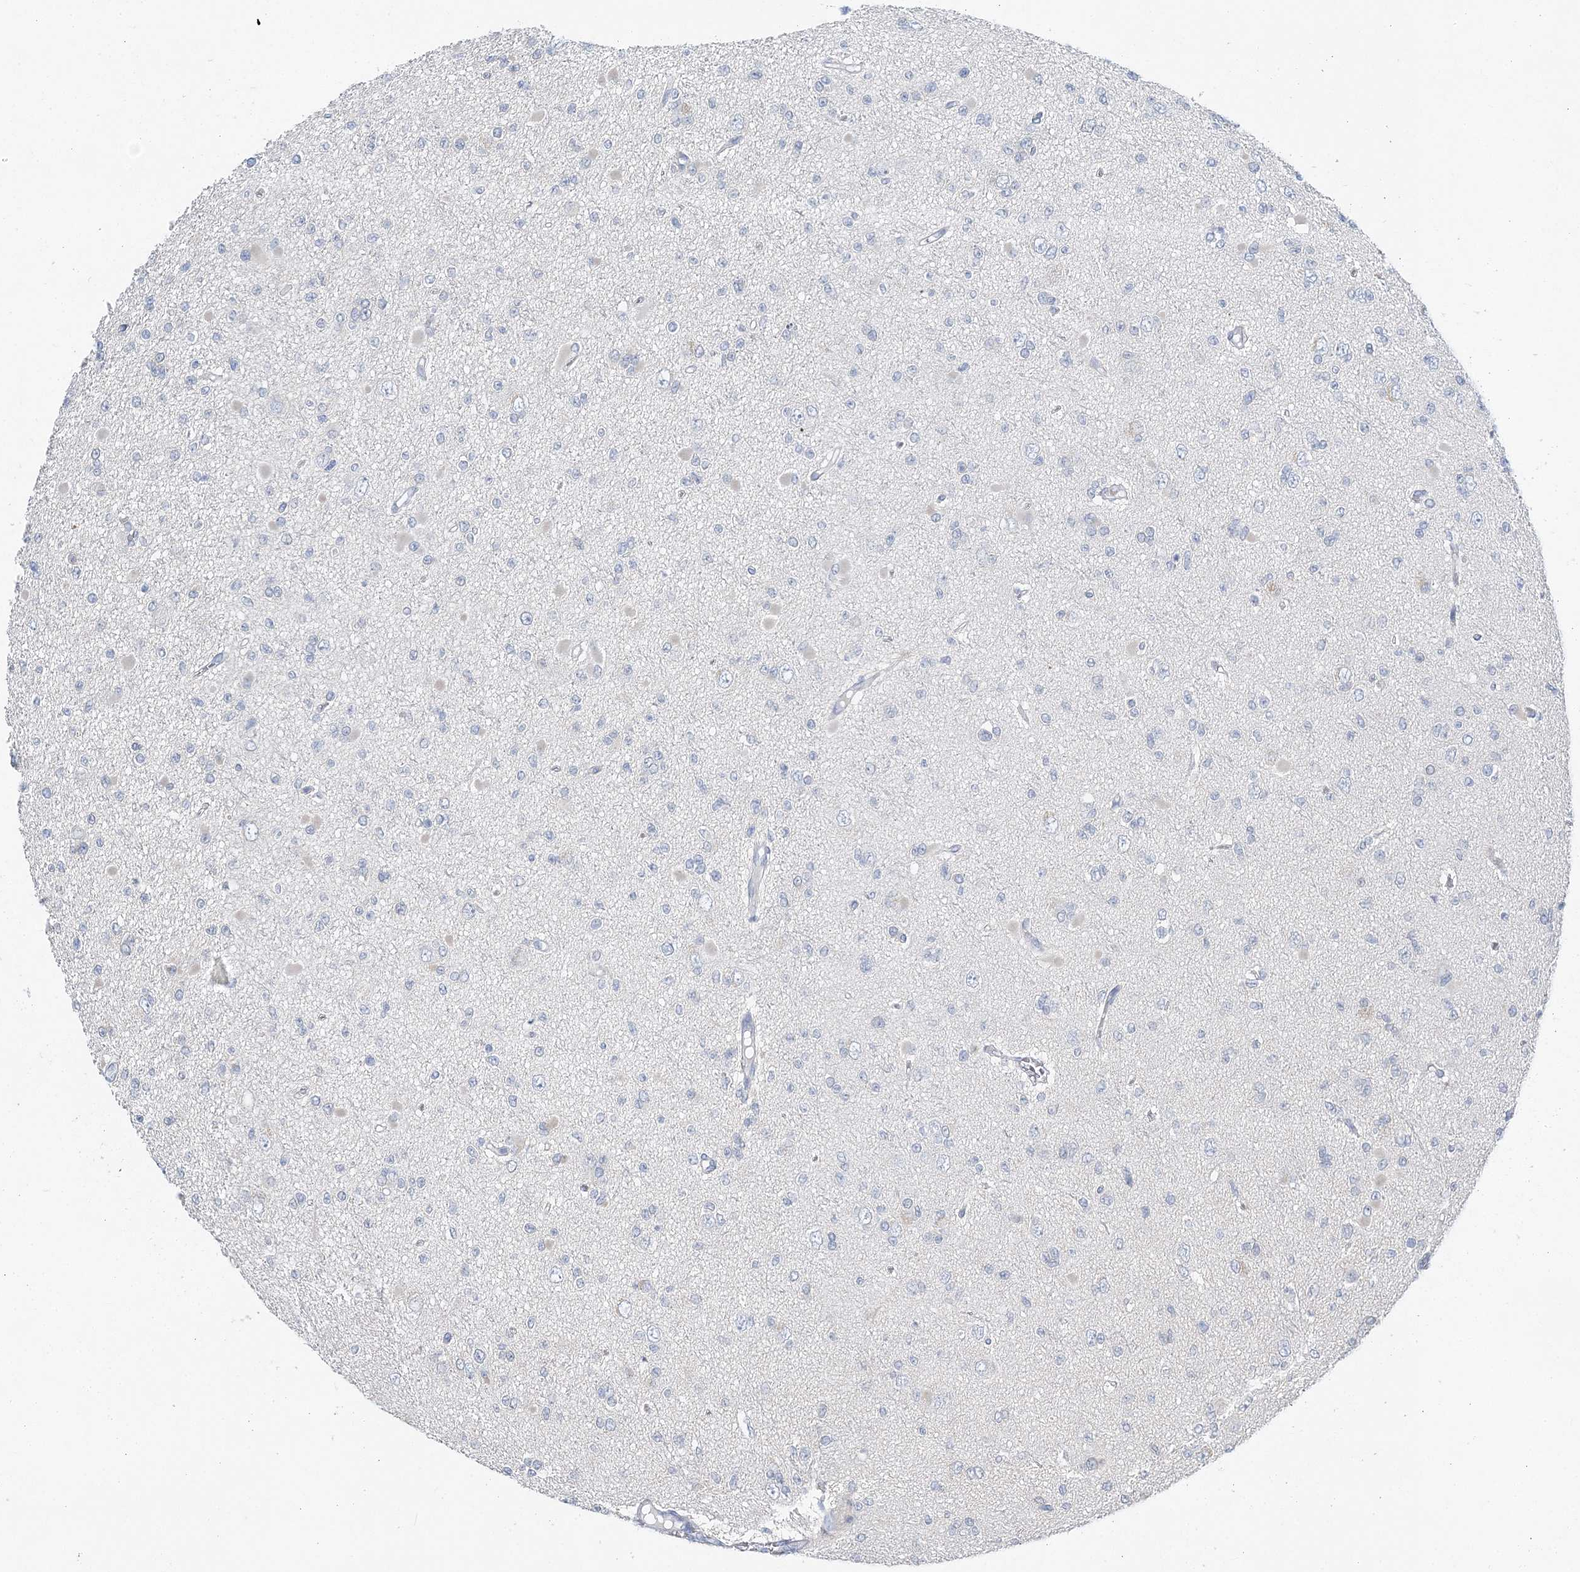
{"staining": {"intensity": "negative", "quantity": "none", "location": "none"}, "tissue": "glioma", "cell_type": "Tumor cells", "image_type": "cancer", "snomed": [{"axis": "morphology", "description": "Glioma, malignant, Low grade"}, {"axis": "topography", "description": "Brain"}], "caption": "Glioma stained for a protein using IHC displays no positivity tumor cells.", "gene": "VILL", "patient": {"sex": "female", "age": 22}}